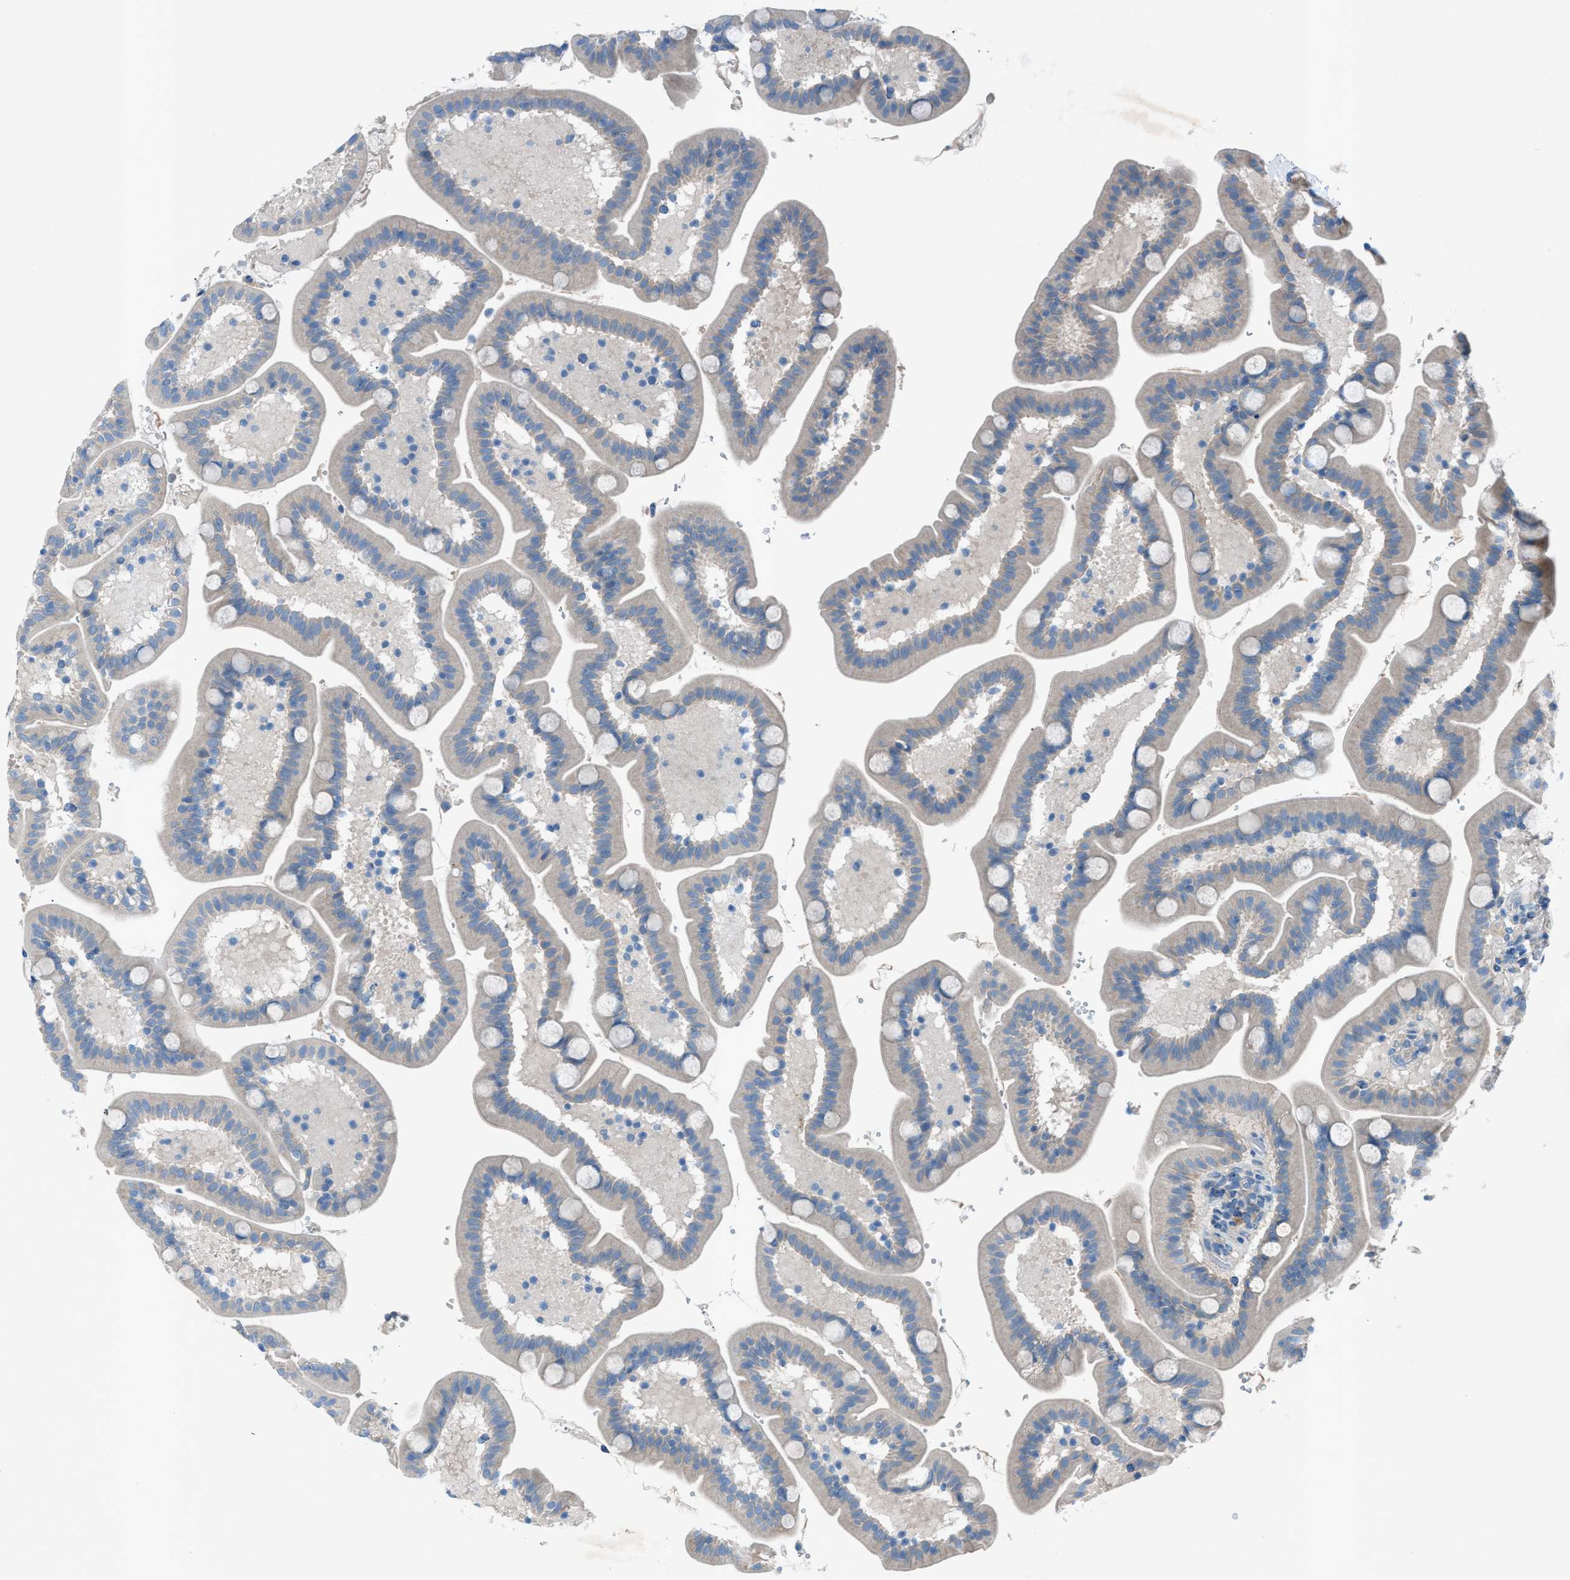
{"staining": {"intensity": "moderate", "quantity": "<25%", "location": "cytoplasmic/membranous"}, "tissue": "duodenum", "cell_type": "Glandular cells", "image_type": "normal", "snomed": [{"axis": "morphology", "description": "Normal tissue, NOS"}, {"axis": "topography", "description": "Duodenum"}], "caption": "DAB (3,3'-diaminobenzidine) immunohistochemical staining of normal human duodenum demonstrates moderate cytoplasmic/membranous protein expression in approximately <25% of glandular cells. (brown staining indicates protein expression, while blue staining denotes nuclei).", "gene": "C5AR2", "patient": {"sex": "male", "age": 54}}